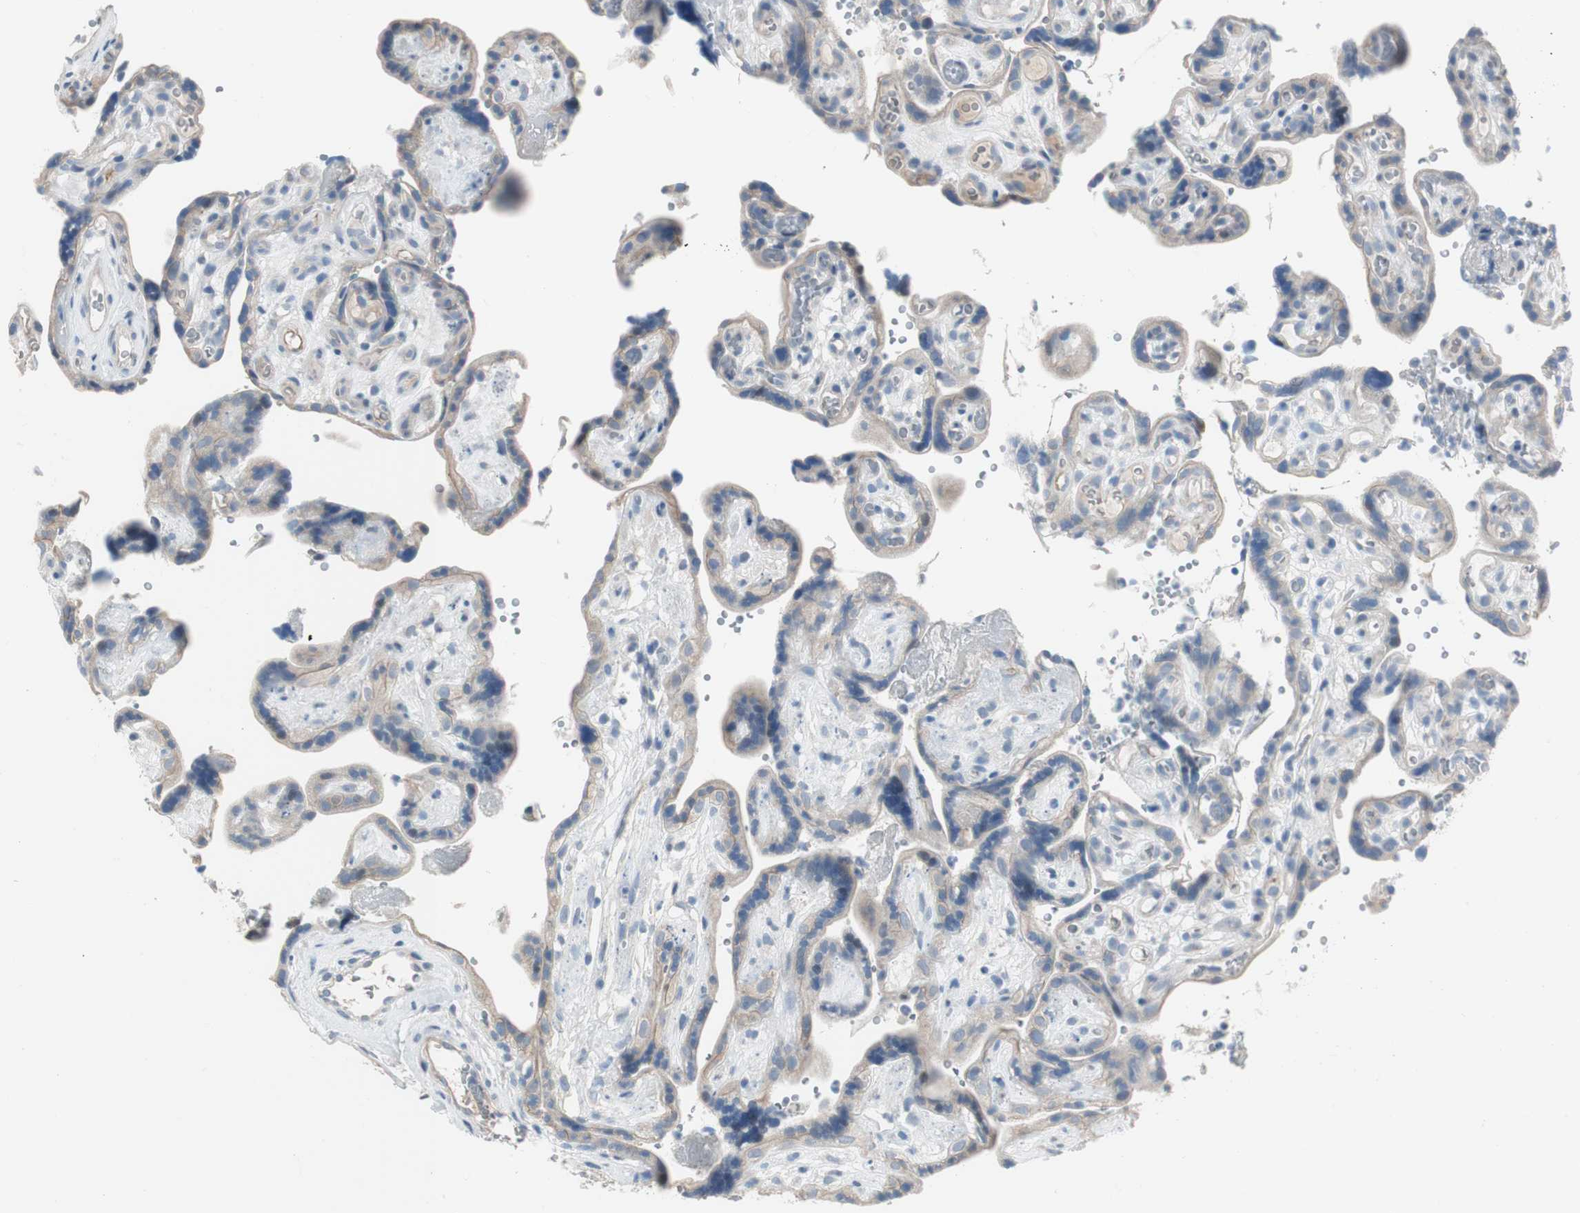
{"staining": {"intensity": "negative", "quantity": "none", "location": "none"}, "tissue": "placenta", "cell_type": "Decidual cells", "image_type": "normal", "snomed": [{"axis": "morphology", "description": "Normal tissue, NOS"}, {"axis": "topography", "description": "Placenta"}], "caption": "Image shows no significant protein positivity in decidual cells of unremarkable placenta.", "gene": "SPINK4", "patient": {"sex": "female", "age": 30}}